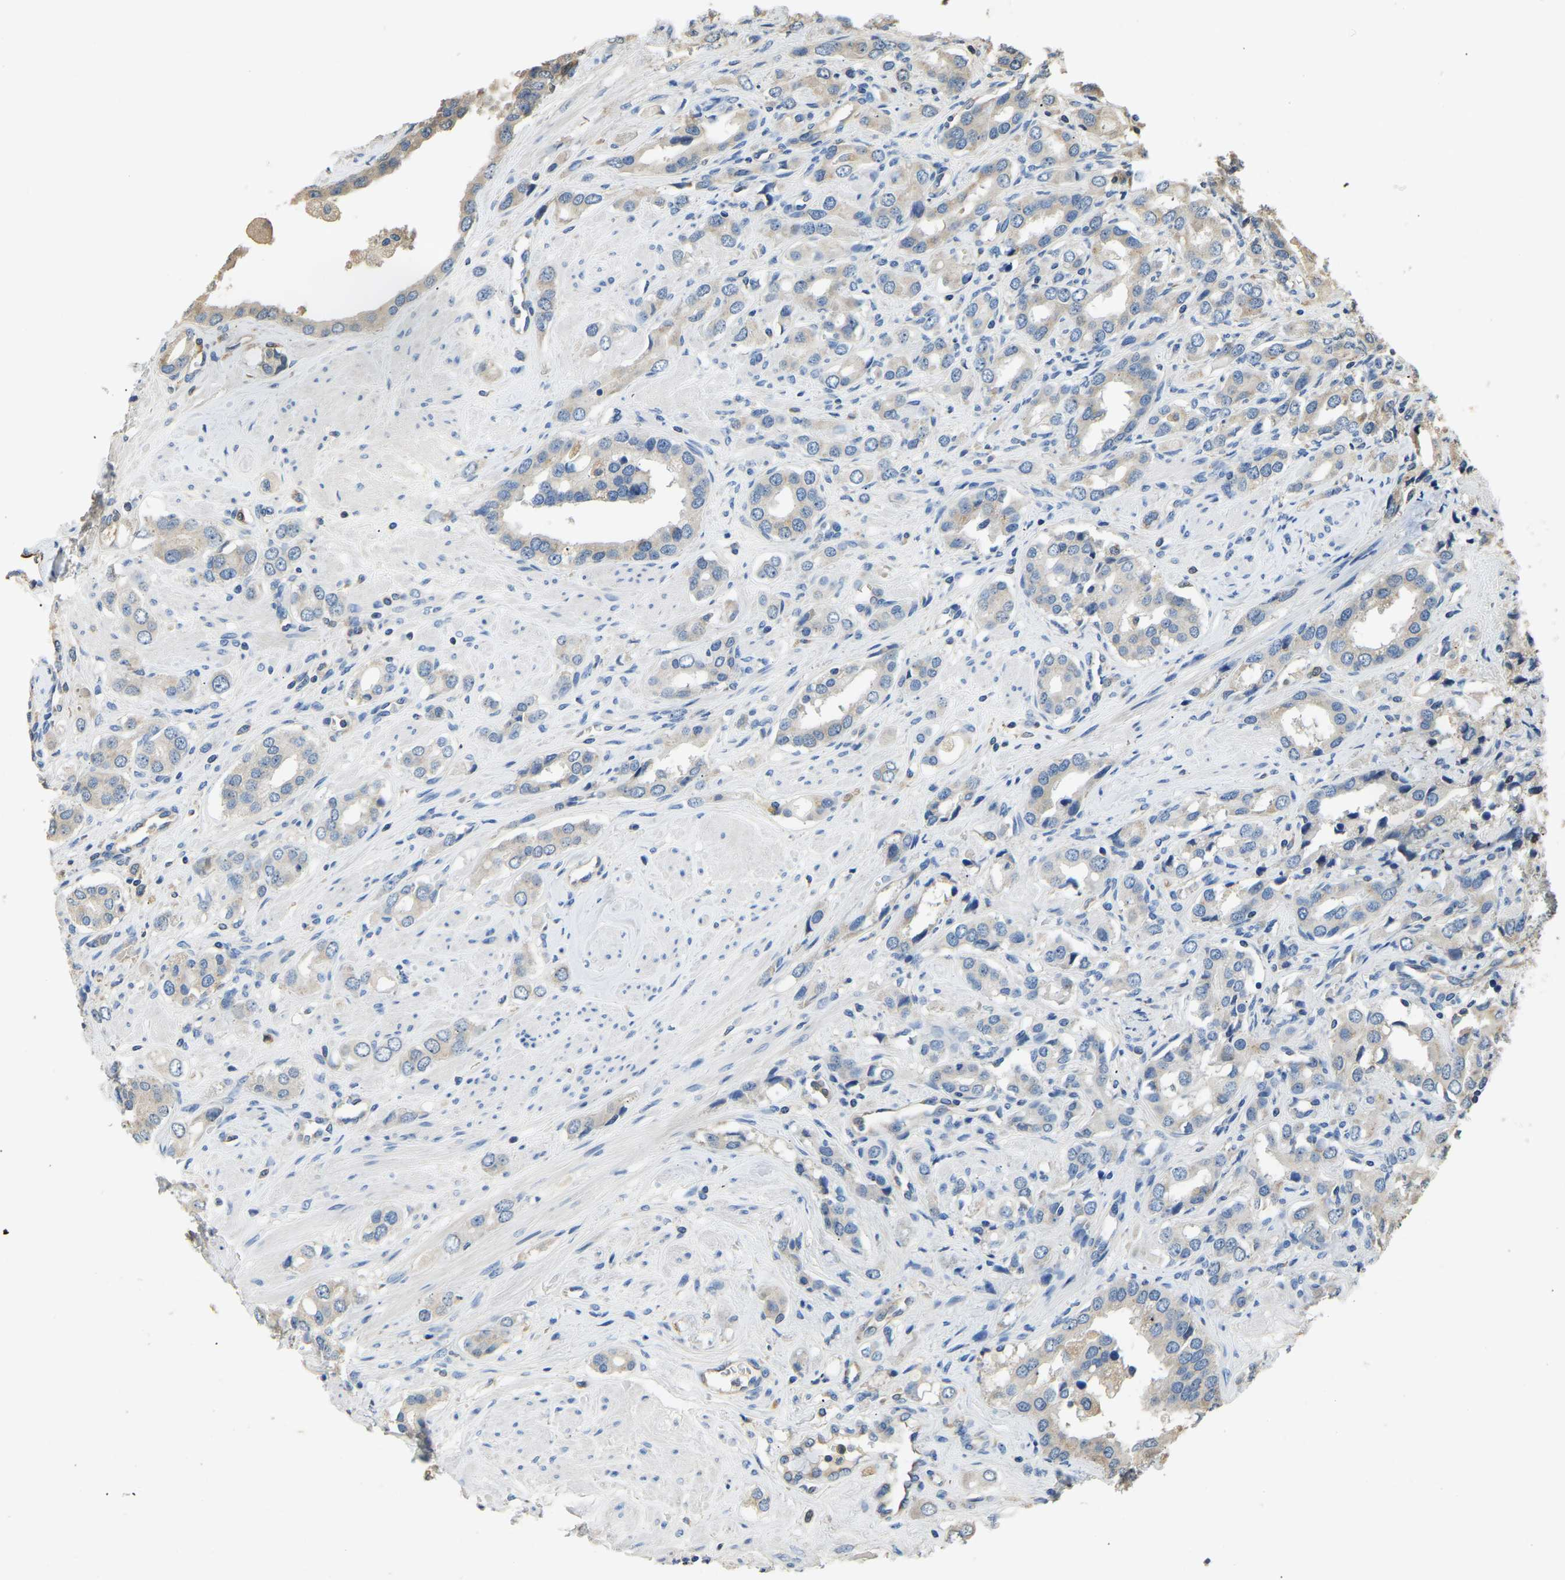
{"staining": {"intensity": "weak", "quantity": "25%-75%", "location": "cytoplasmic/membranous"}, "tissue": "prostate cancer", "cell_type": "Tumor cells", "image_type": "cancer", "snomed": [{"axis": "morphology", "description": "Adenocarcinoma, High grade"}, {"axis": "topography", "description": "Prostate"}], "caption": "Protein expression by immunohistochemistry reveals weak cytoplasmic/membranous positivity in about 25%-75% of tumor cells in prostate cancer.", "gene": "TUFM", "patient": {"sex": "male", "age": 52}}